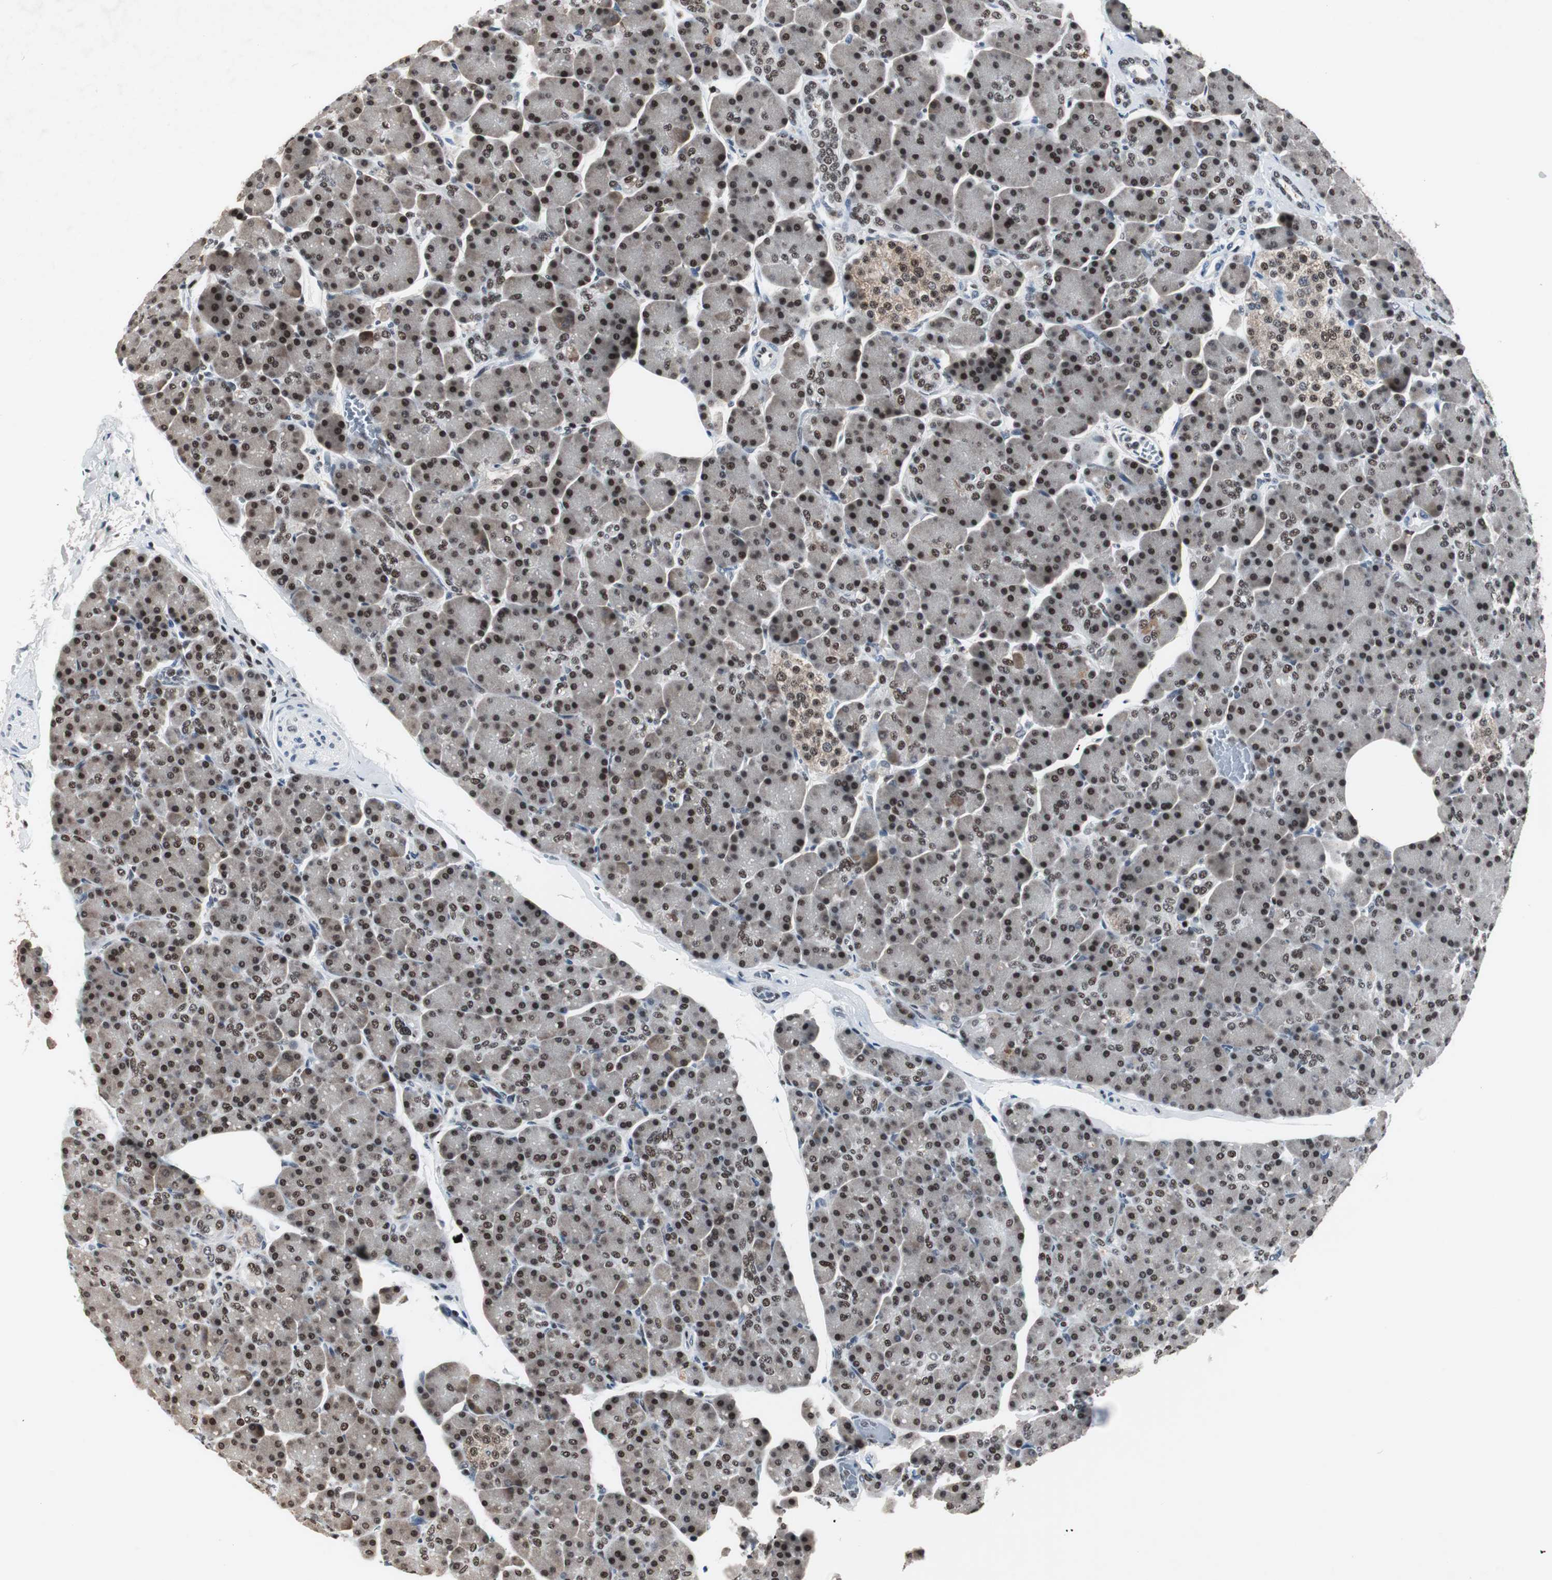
{"staining": {"intensity": "strong", "quantity": ">75%", "location": "nuclear"}, "tissue": "pancreas", "cell_type": "Exocrine glandular cells", "image_type": "normal", "snomed": [{"axis": "morphology", "description": "Normal tissue, NOS"}, {"axis": "topography", "description": "Pancreas"}], "caption": "Immunohistochemical staining of unremarkable pancreas displays high levels of strong nuclear expression in about >75% of exocrine glandular cells. The protein is stained brown, and the nuclei are stained in blue (DAB (3,3'-diaminobenzidine) IHC with brightfield microscopy, high magnification).", "gene": "RAD9A", "patient": {"sex": "female", "age": 43}}